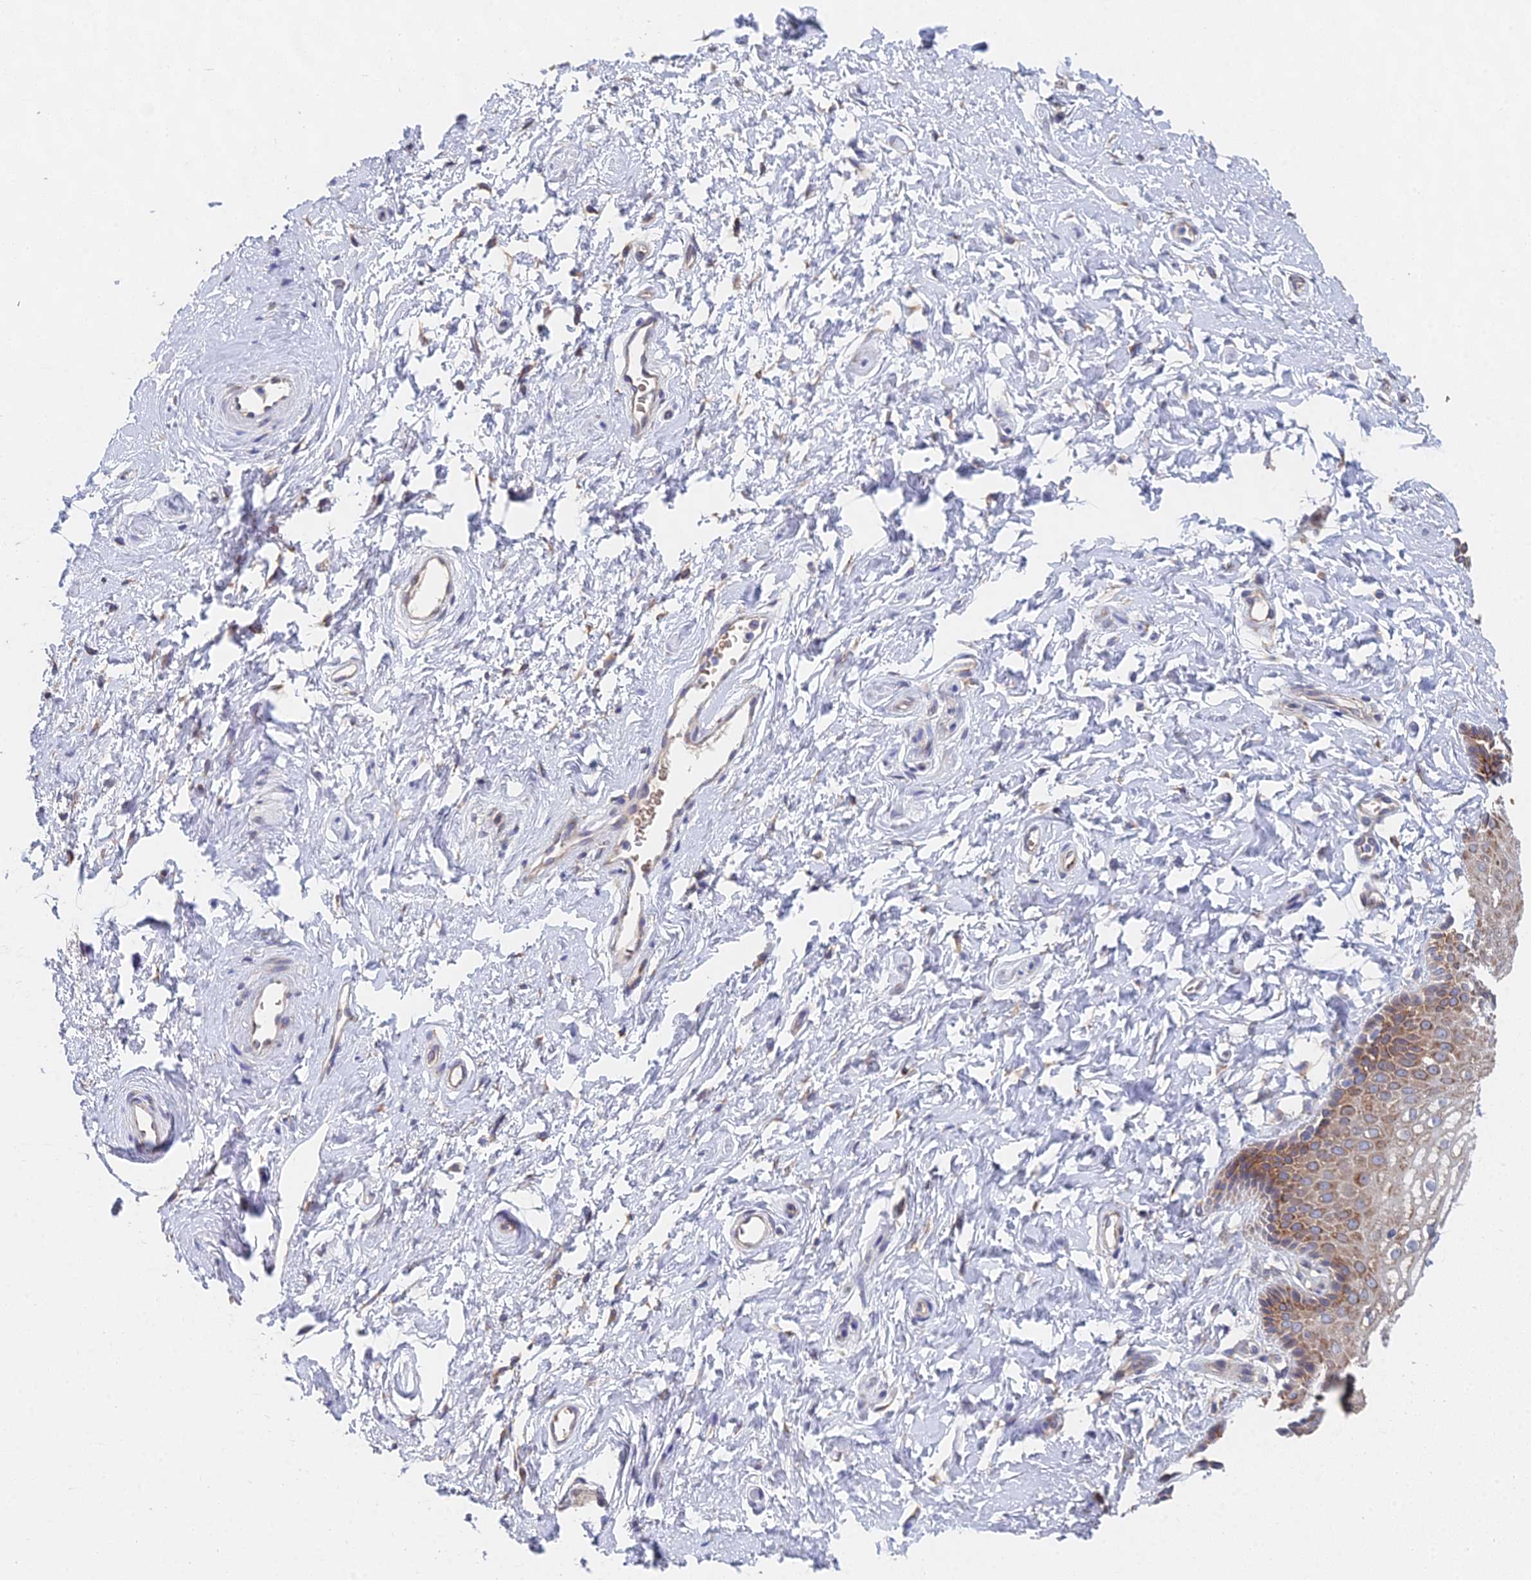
{"staining": {"intensity": "moderate", "quantity": "25%-75%", "location": "cytoplasmic/membranous"}, "tissue": "vagina", "cell_type": "Squamous epithelial cells", "image_type": "normal", "snomed": [{"axis": "morphology", "description": "Normal tissue, NOS"}, {"axis": "topography", "description": "Vagina"}, {"axis": "topography", "description": "Cervix"}], "caption": "Immunohistochemical staining of unremarkable vagina displays moderate cytoplasmic/membranous protein positivity in approximately 25%-75% of squamous epithelial cells.", "gene": "ELOF1", "patient": {"sex": "female", "age": 40}}